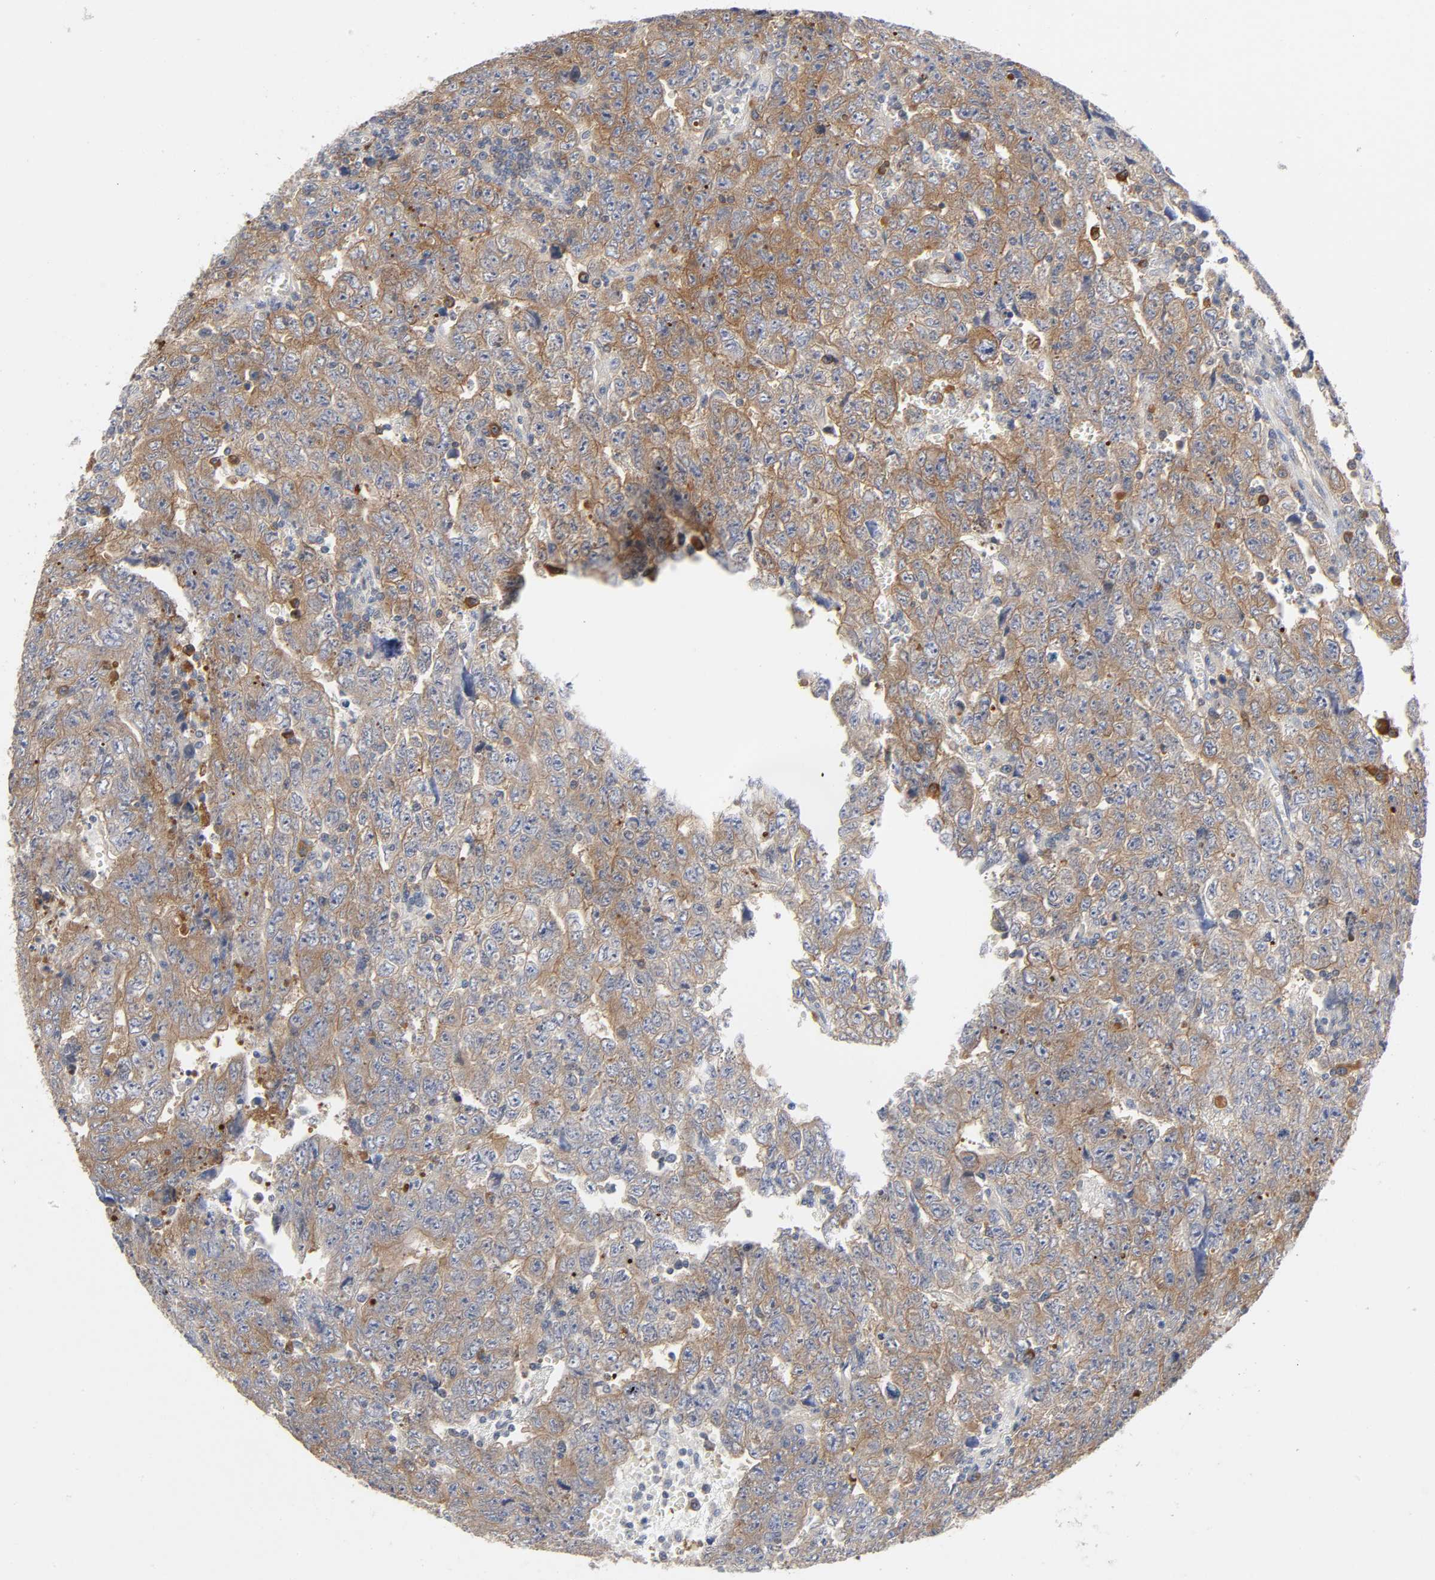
{"staining": {"intensity": "moderate", "quantity": ">75%", "location": "cytoplasmic/membranous"}, "tissue": "testis cancer", "cell_type": "Tumor cells", "image_type": "cancer", "snomed": [{"axis": "morphology", "description": "Carcinoma, Embryonal, NOS"}, {"axis": "topography", "description": "Testis"}], "caption": "Testis embryonal carcinoma stained with a protein marker displays moderate staining in tumor cells.", "gene": "SCHIP1", "patient": {"sex": "male", "age": 28}}